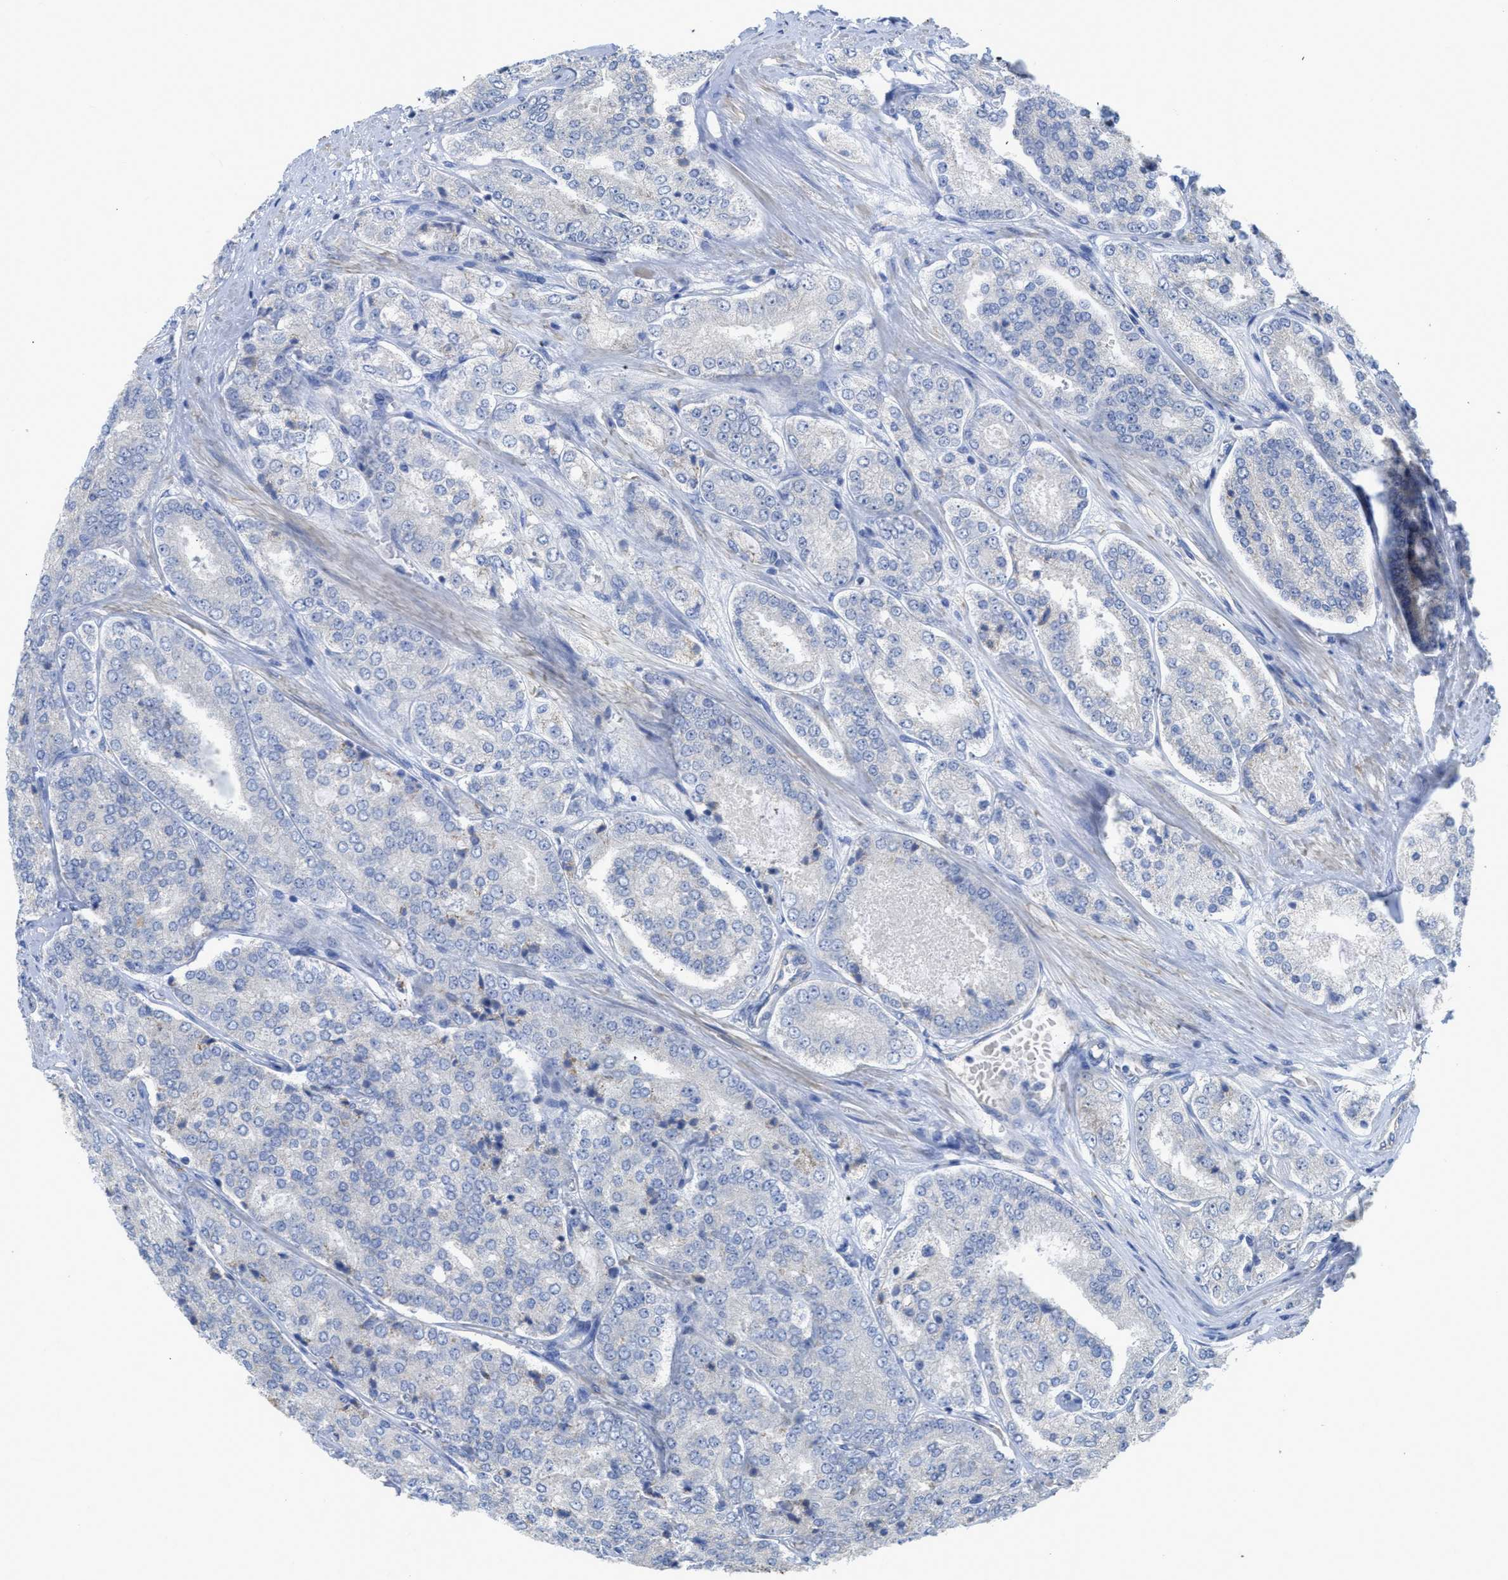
{"staining": {"intensity": "negative", "quantity": "none", "location": "none"}, "tissue": "prostate cancer", "cell_type": "Tumor cells", "image_type": "cancer", "snomed": [{"axis": "morphology", "description": "Adenocarcinoma, High grade"}, {"axis": "topography", "description": "Prostate"}], "caption": "An immunohistochemistry (IHC) image of prostate adenocarcinoma (high-grade) is shown. There is no staining in tumor cells of prostate adenocarcinoma (high-grade).", "gene": "MYL3", "patient": {"sex": "male", "age": 65}}